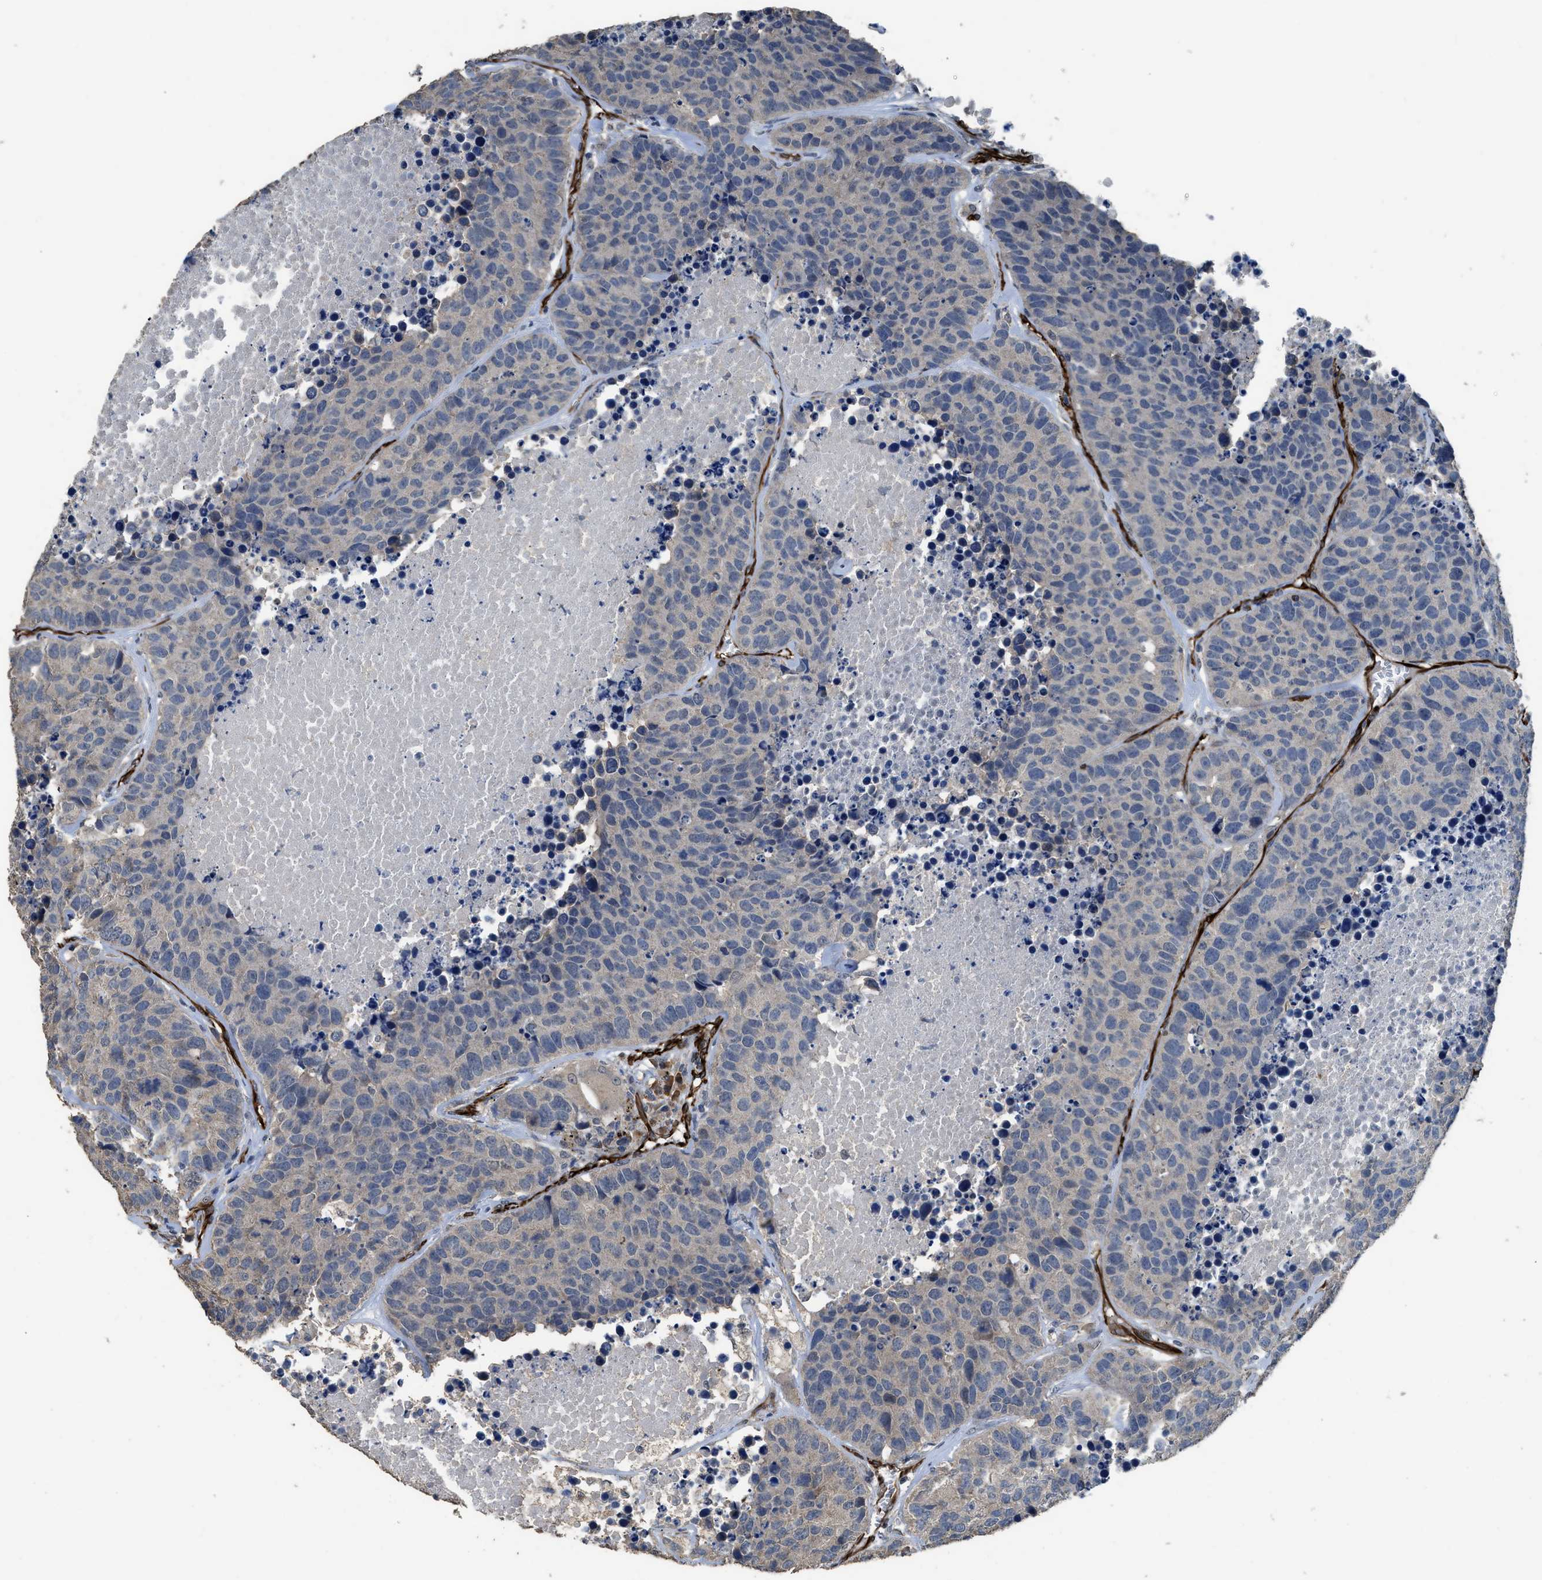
{"staining": {"intensity": "weak", "quantity": "25%-75%", "location": "cytoplasmic/membranous"}, "tissue": "carcinoid", "cell_type": "Tumor cells", "image_type": "cancer", "snomed": [{"axis": "morphology", "description": "Carcinoid, malignant, NOS"}, {"axis": "topography", "description": "Lung"}], "caption": "Human carcinoid stained with a brown dye reveals weak cytoplasmic/membranous positive expression in about 25%-75% of tumor cells.", "gene": "SYNM", "patient": {"sex": "male", "age": 60}}